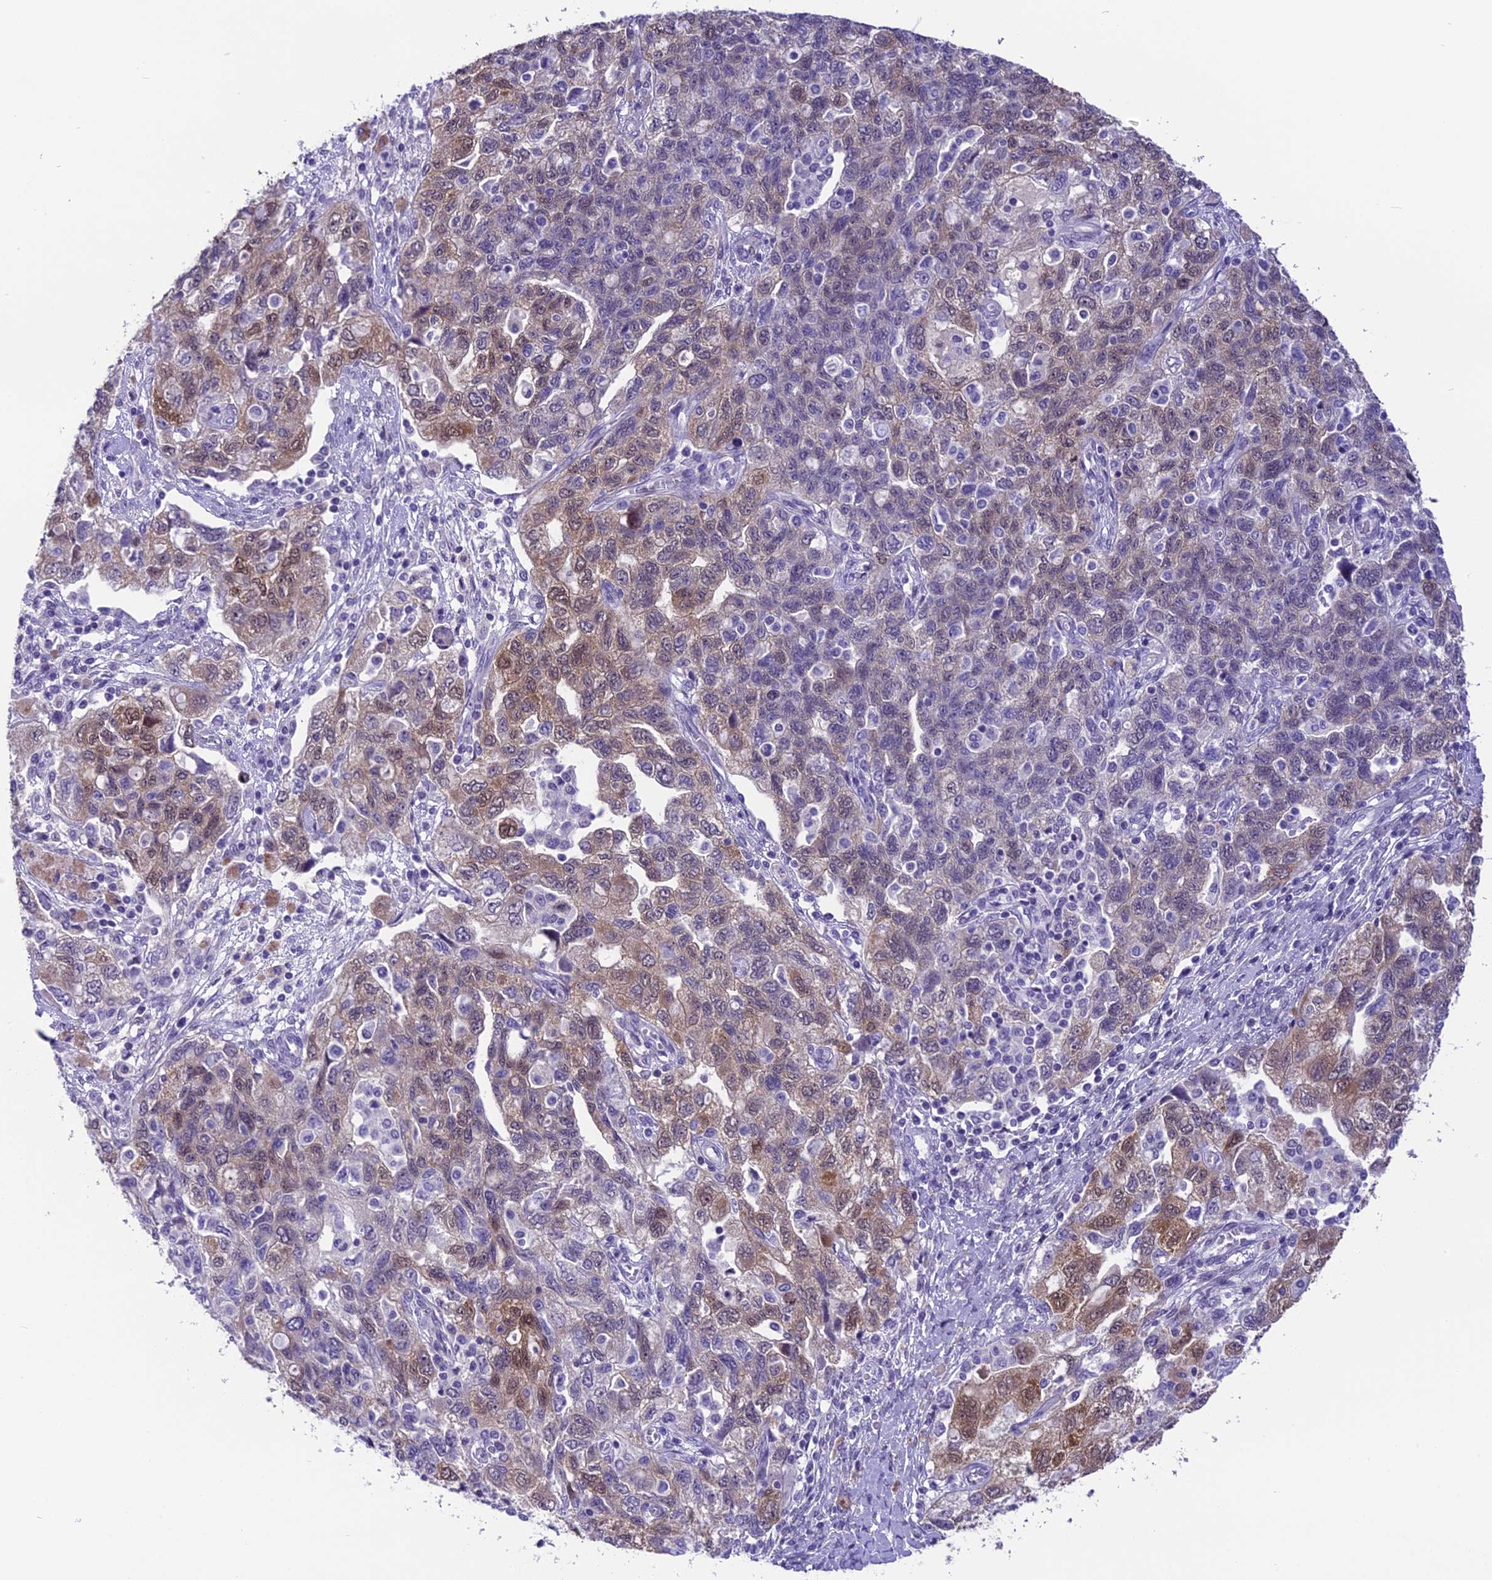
{"staining": {"intensity": "moderate", "quantity": "<25%", "location": "cytoplasmic/membranous,nuclear"}, "tissue": "ovarian cancer", "cell_type": "Tumor cells", "image_type": "cancer", "snomed": [{"axis": "morphology", "description": "Carcinoma, NOS"}, {"axis": "morphology", "description": "Cystadenocarcinoma, serous, NOS"}, {"axis": "topography", "description": "Ovary"}], "caption": "Protein analysis of ovarian cancer tissue exhibits moderate cytoplasmic/membranous and nuclear positivity in approximately <25% of tumor cells.", "gene": "PRR15", "patient": {"sex": "female", "age": 69}}